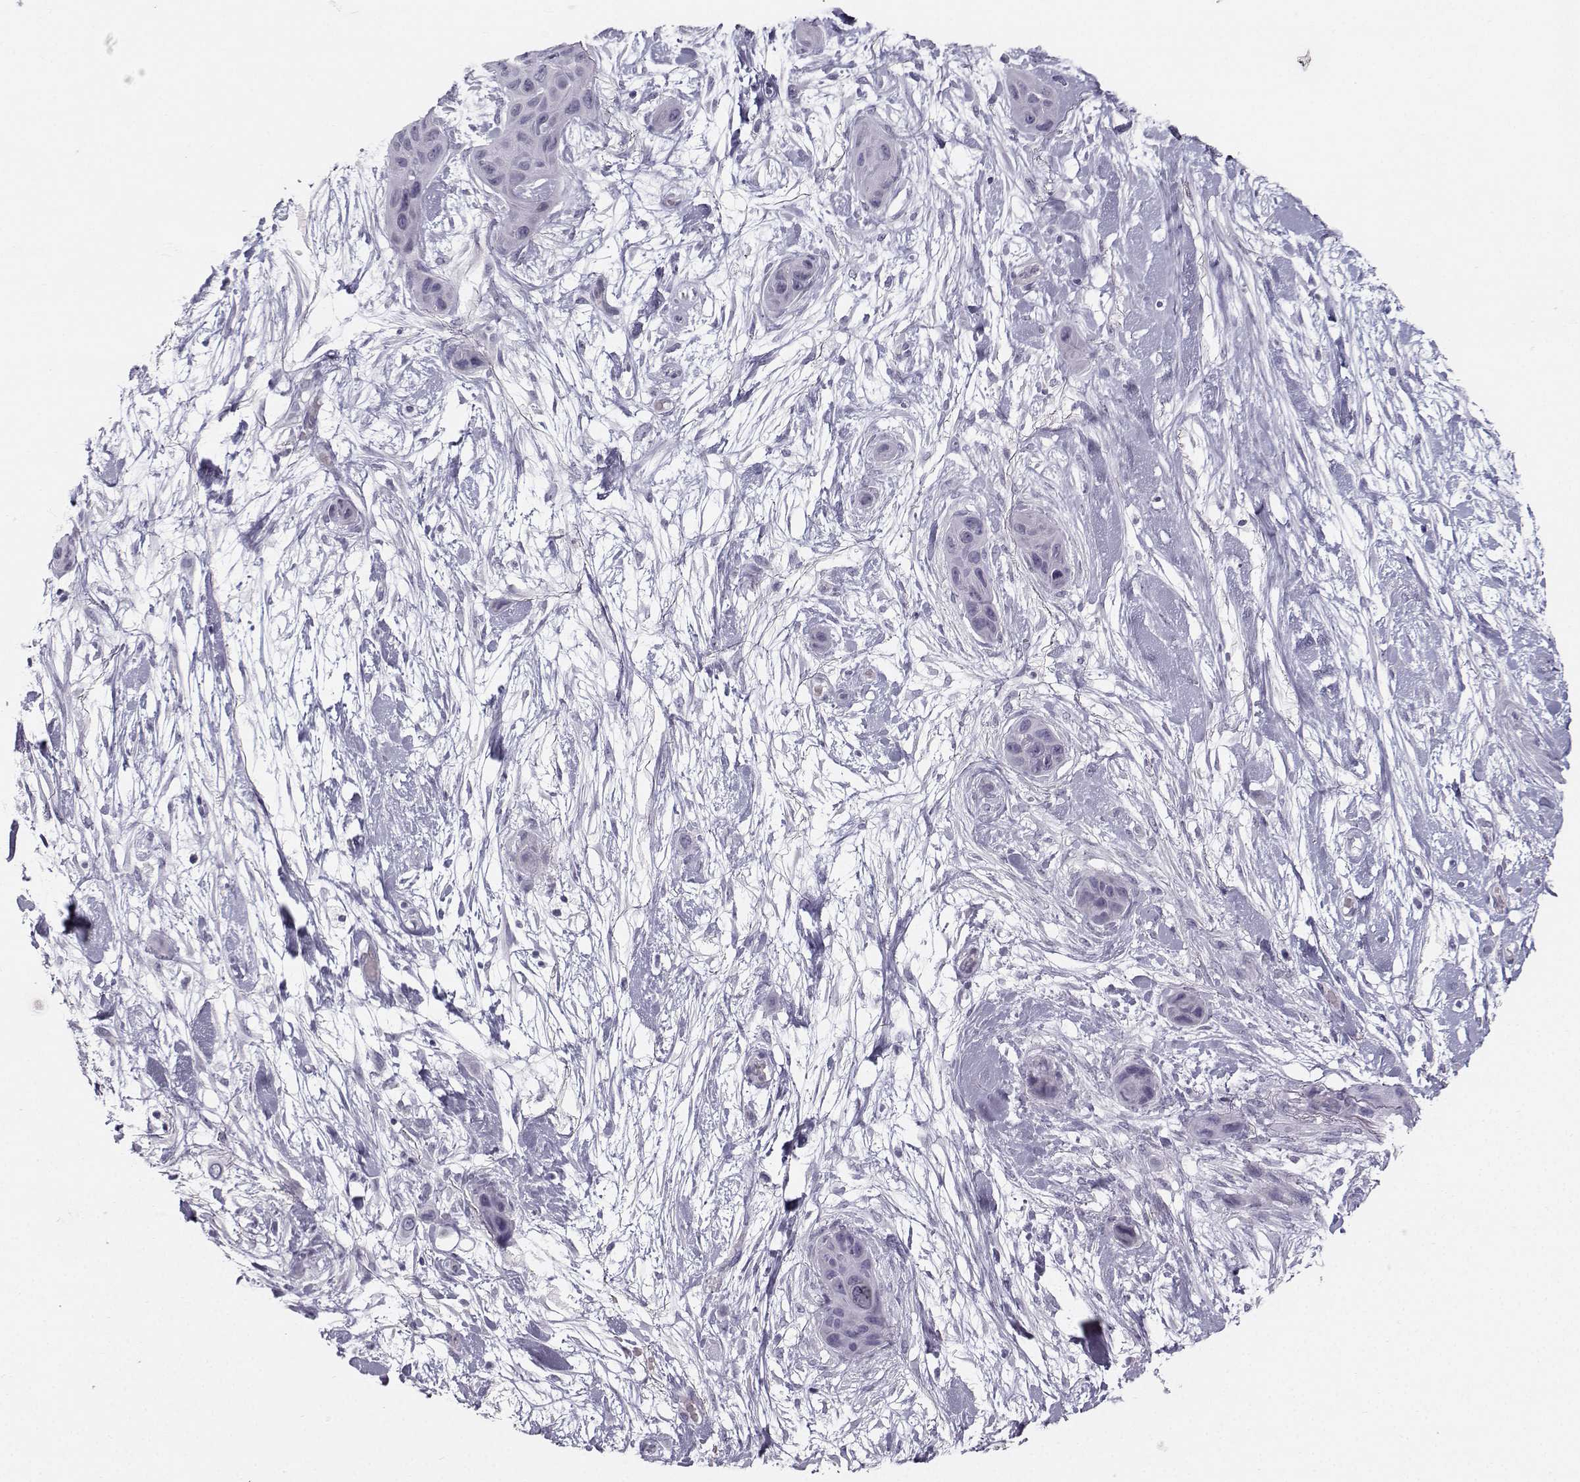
{"staining": {"intensity": "negative", "quantity": "none", "location": "none"}, "tissue": "skin cancer", "cell_type": "Tumor cells", "image_type": "cancer", "snomed": [{"axis": "morphology", "description": "Squamous cell carcinoma, NOS"}, {"axis": "topography", "description": "Skin"}], "caption": "Human skin cancer stained for a protein using IHC exhibits no expression in tumor cells.", "gene": "CASR", "patient": {"sex": "male", "age": 79}}